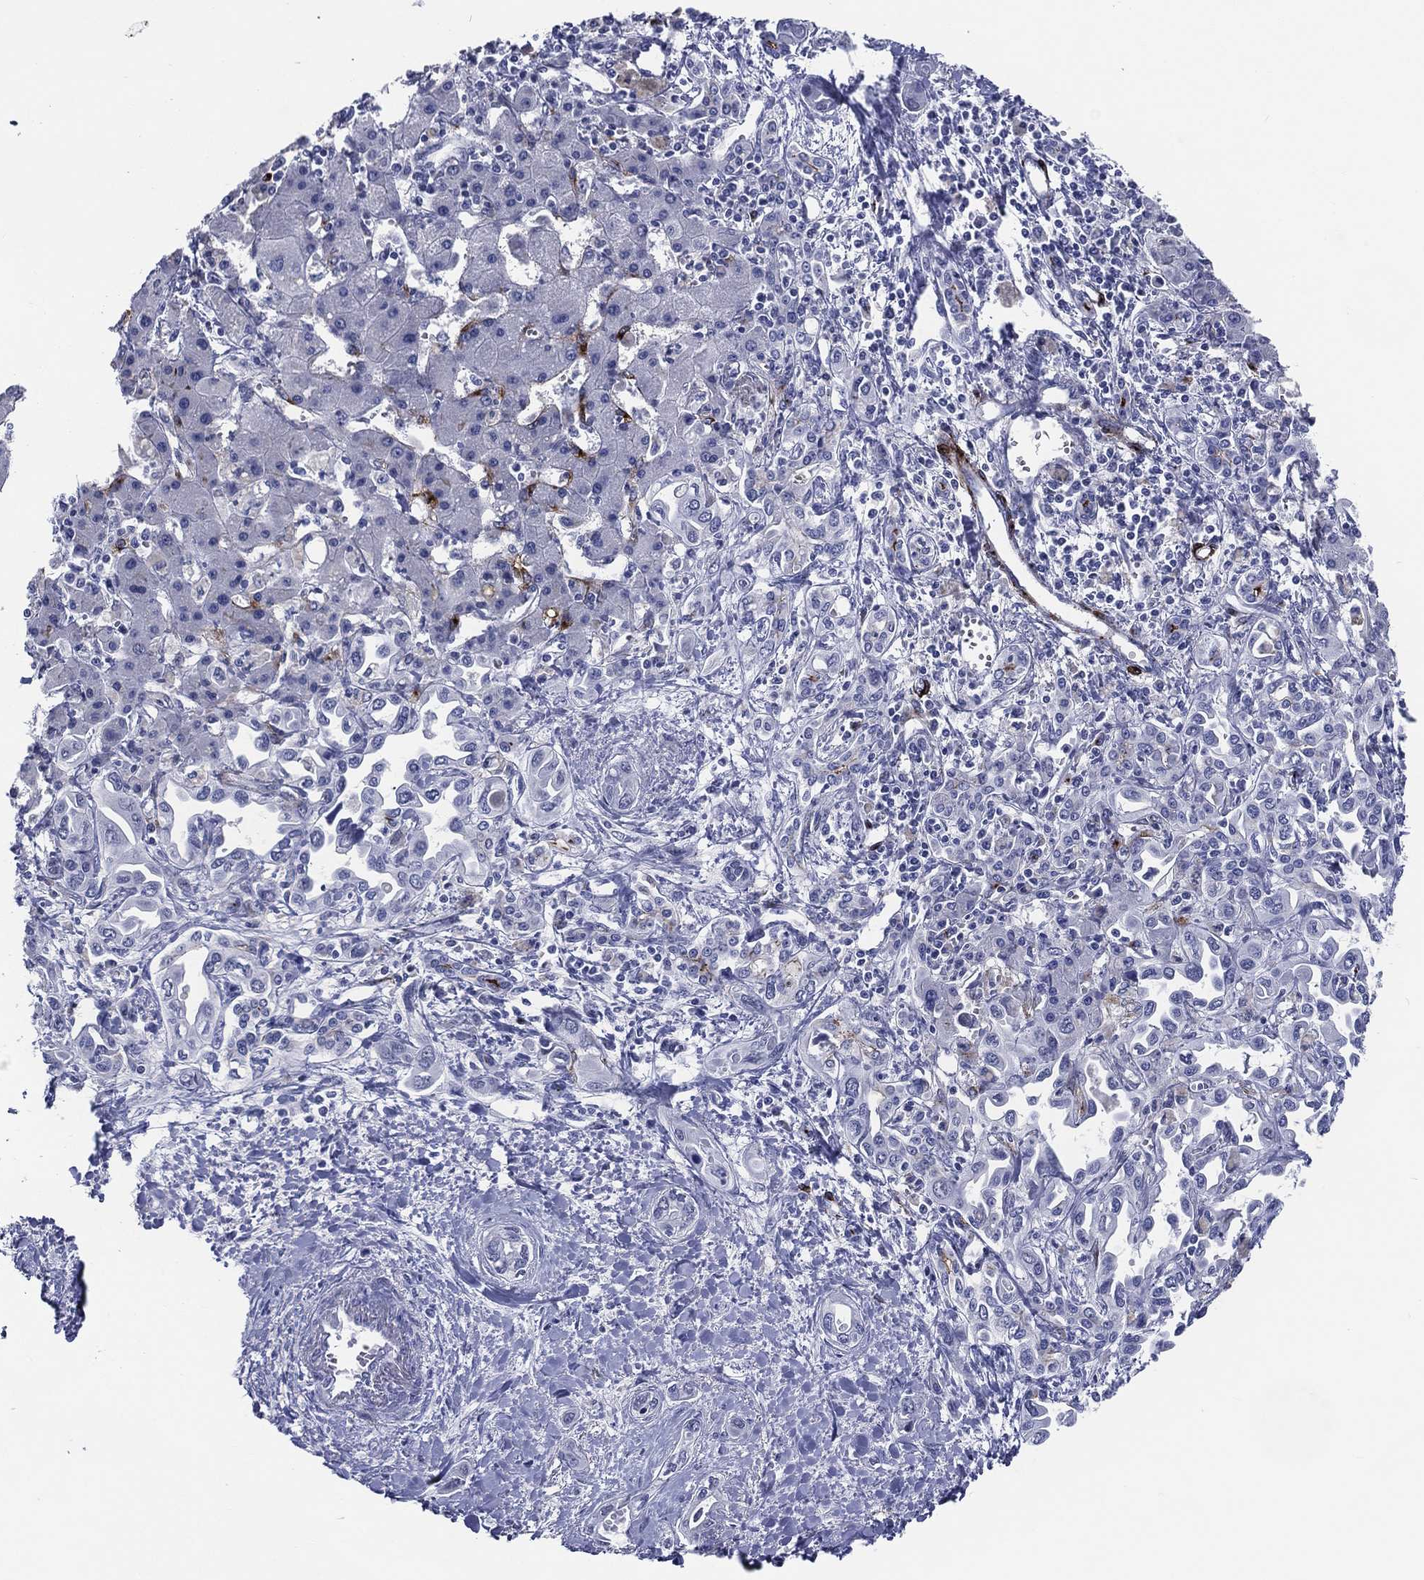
{"staining": {"intensity": "negative", "quantity": "none", "location": "none"}, "tissue": "liver cancer", "cell_type": "Tumor cells", "image_type": "cancer", "snomed": [{"axis": "morphology", "description": "Cholangiocarcinoma"}, {"axis": "topography", "description": "Liver"}], "caption": "A photomicrograph of liver cholangiocarcinoma stained for a protein displays no brown staining in tumor cells. Brightfield microscopy of IHC stained with DAB (brown) and hematoxylin (blue), captured at high magnification.", "gene": "ACE2", "patient": {"sex": "female", "age": 64}}